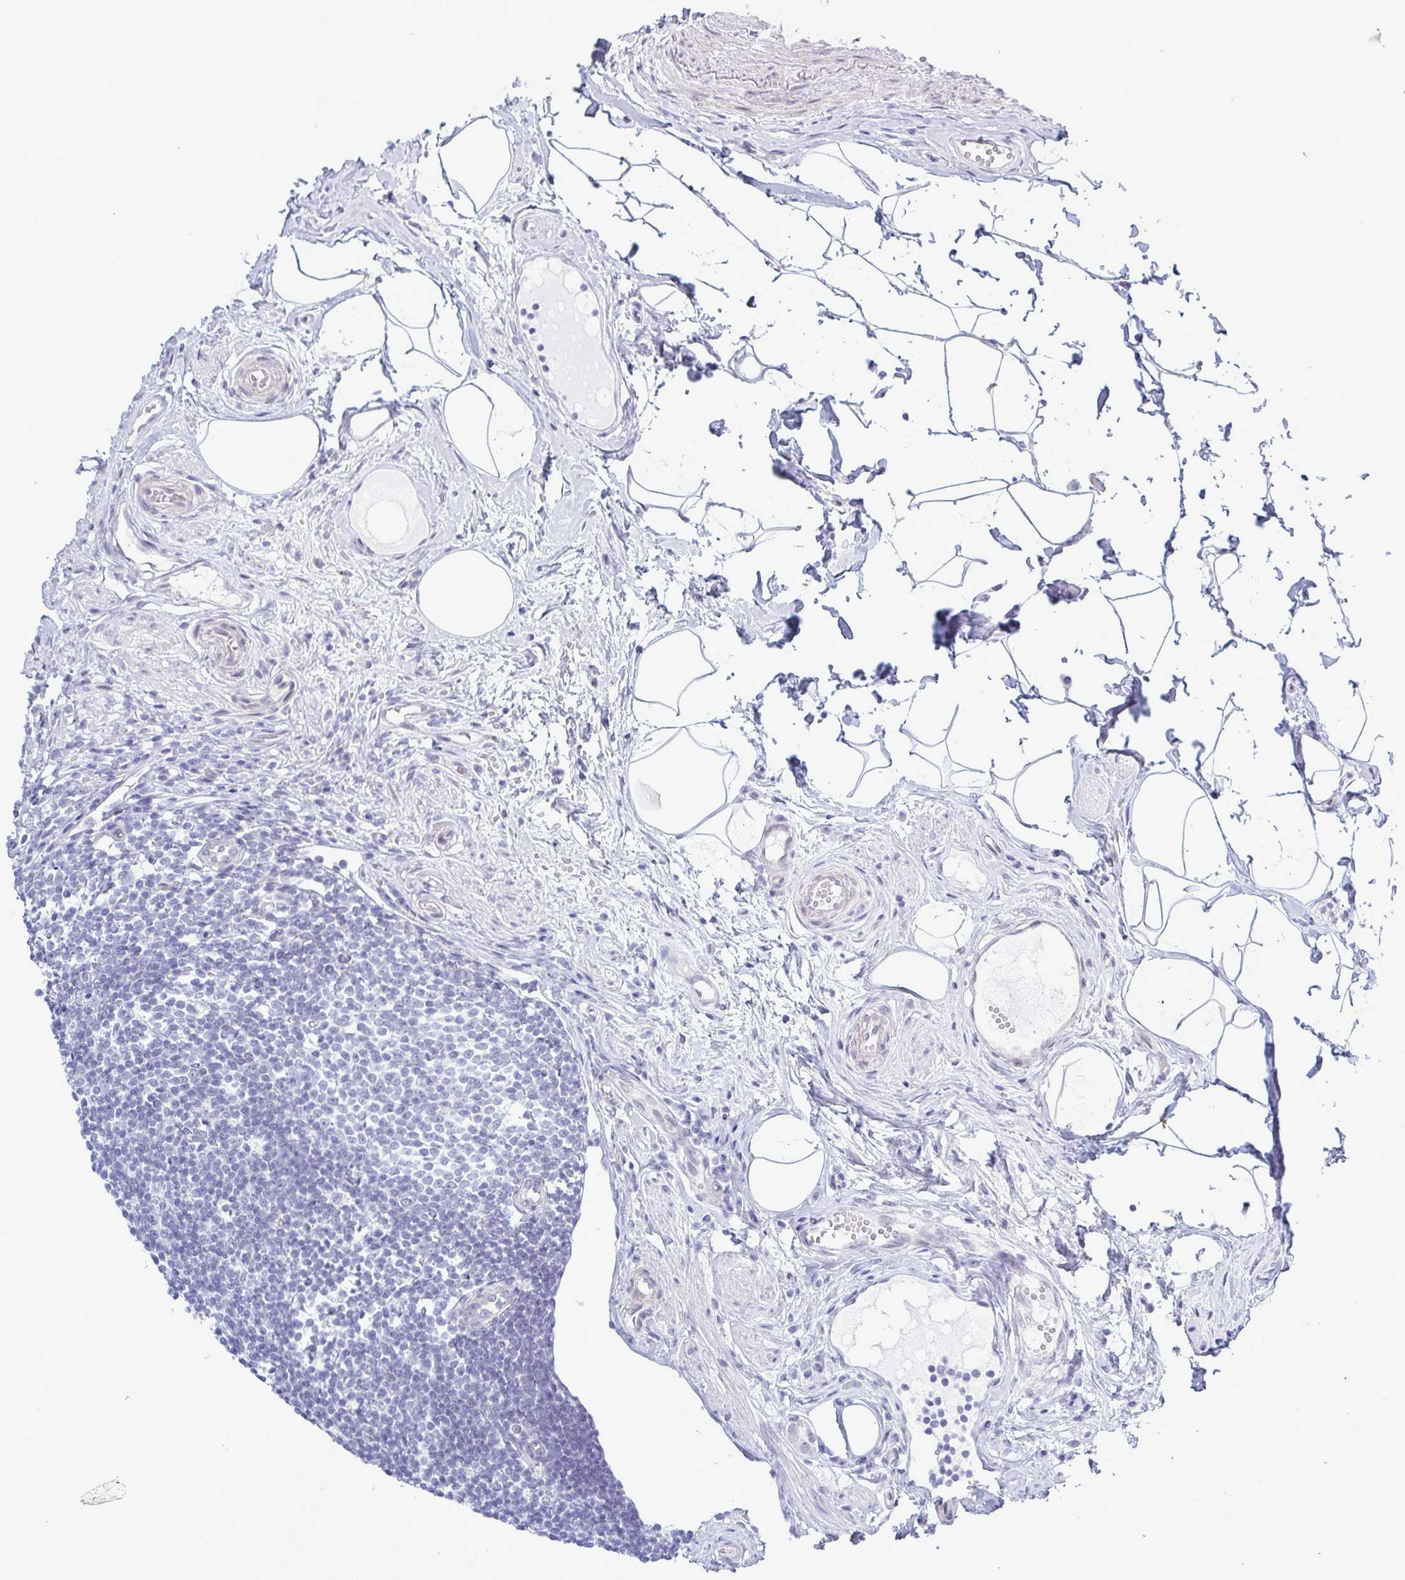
{"staining": {"intensity": "weak", "quantity": "<25%", "location": "cytoplasmic/membranous"}, "tissue": "appendix", "cell_type": "Glandular cells", "image_type": "normal", "snomed": [{"axis": "morphology", "description": "Normal tissue, NOS"}, {"axis": "topography", "description": "Appendix"}], "caption": "This is an immunohistochemistry (IHC) image of benign human appendix. There is no expression in glandular cells.", "gene": "MFSD4A", "patient": {"sex": "female", "age": 56}}